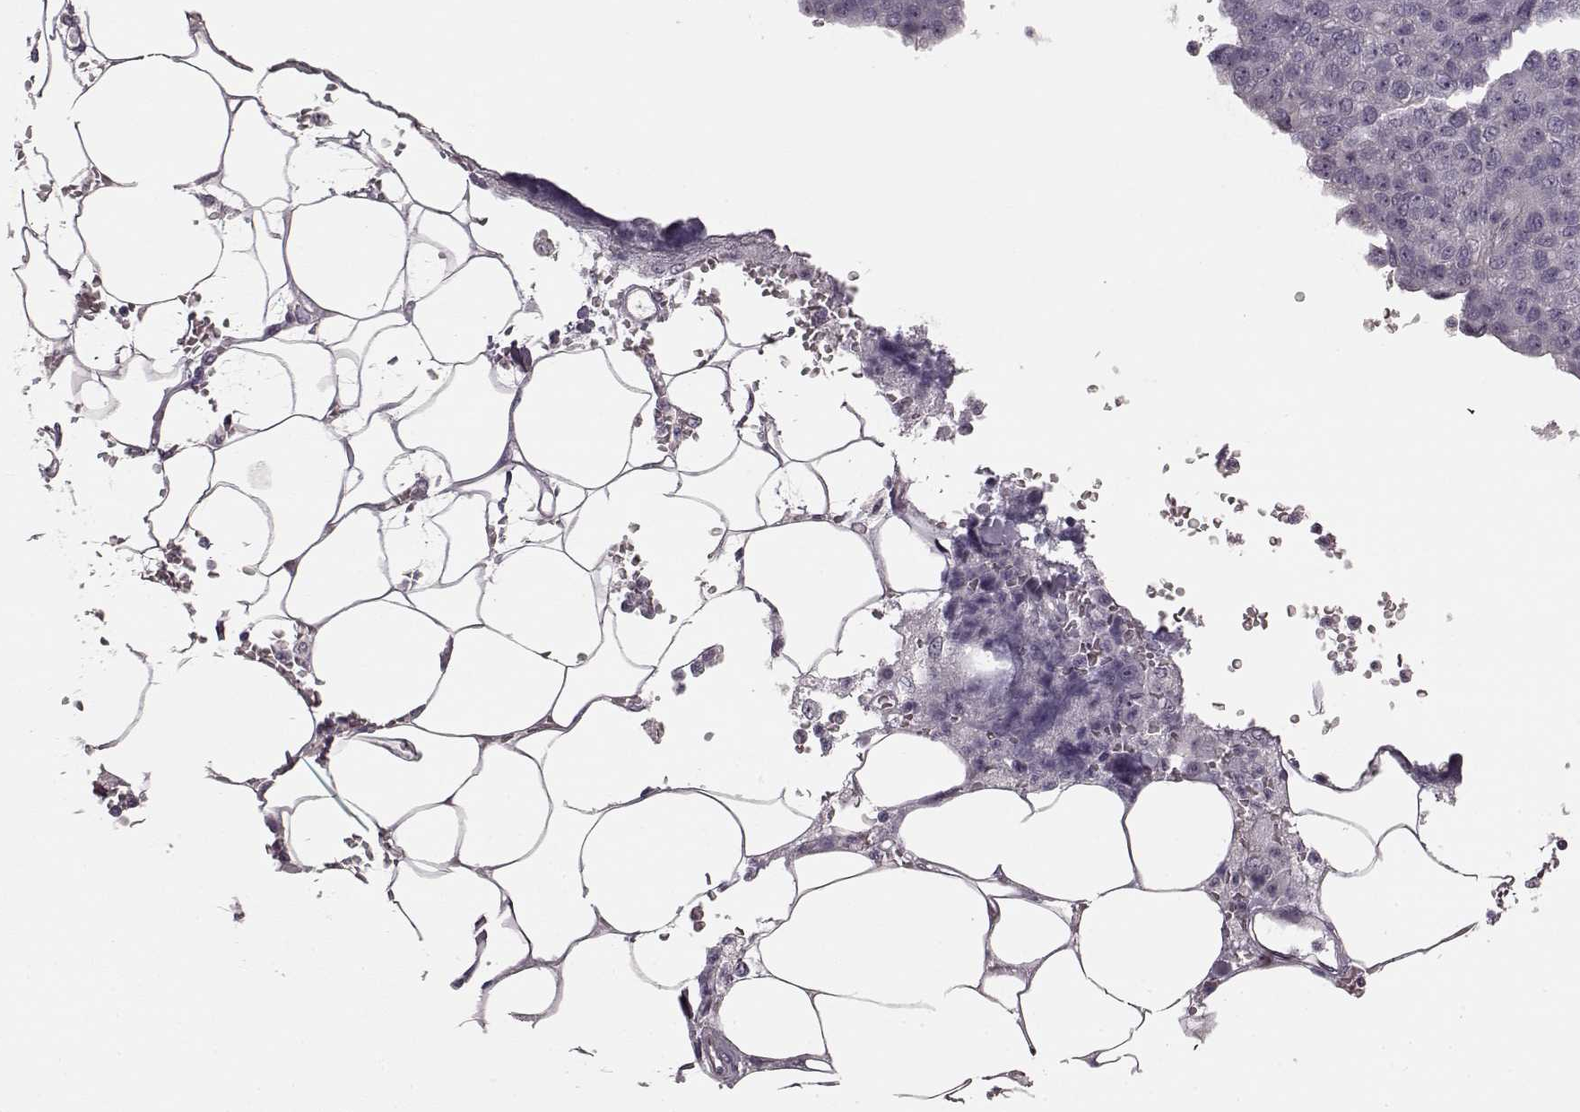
{"staining": {"intensity": "negative", "quantity": "none", "location": "none"}, "tissue": "pancreatic cancer", "cell_type": "Tumor cells", "image_type": "cancer", "snomed": [{"axis": "morphology", "description": "Adenocarcinoma, NOS"}, {"axis": "topography", "description": "Pancreas"}], "caption": "A high-resolution image shows IHC staining of pancreatic adenocarcinoma, which reveals no significant positivity in tumor cells.", "gene": "PRKCE", "patient": {"sex": "female", "age": 61}}